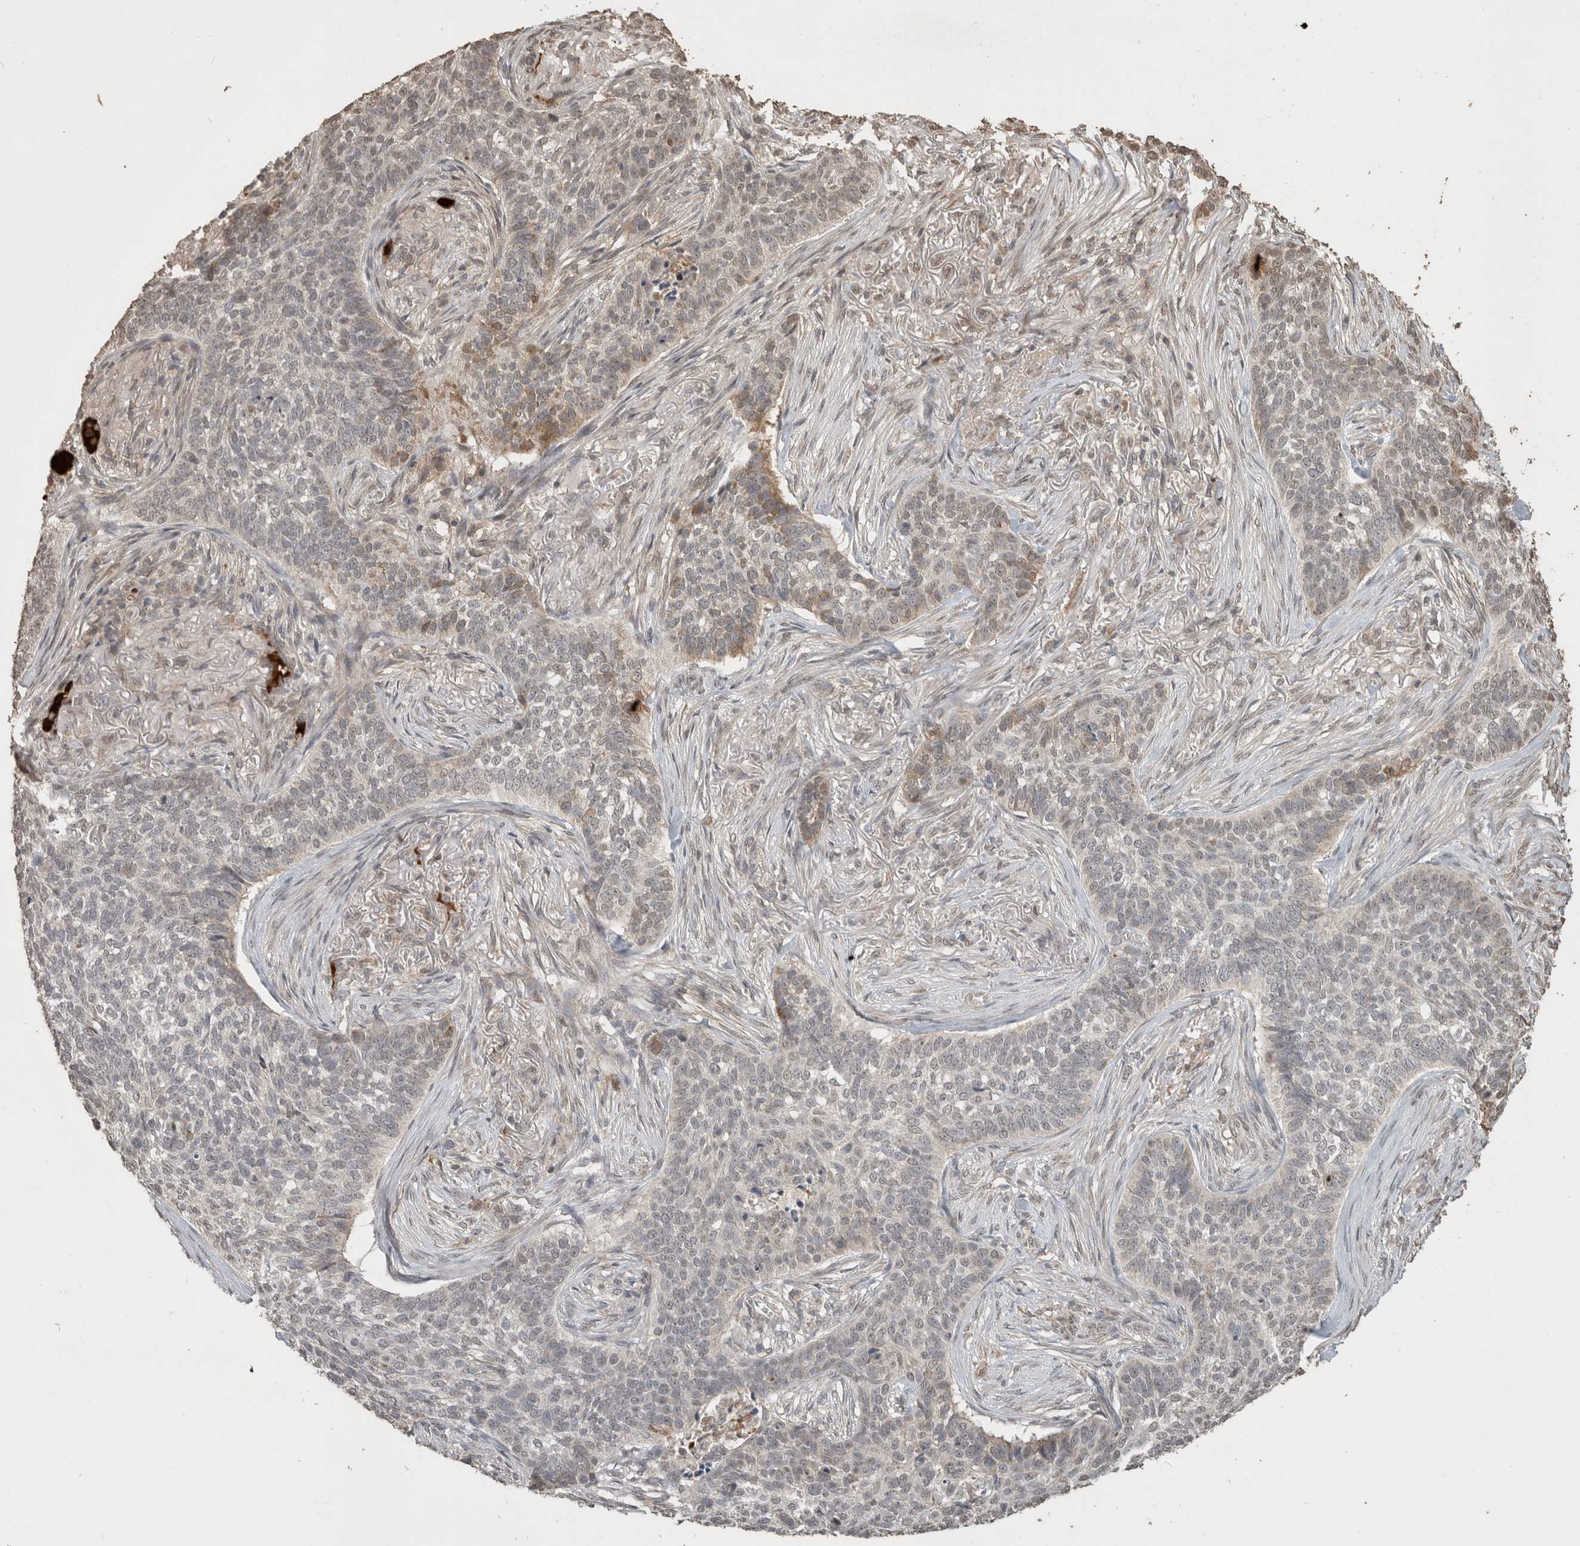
{"staining": {"intensity": "weak", "quantity": "<25%", "location": "cytoplasmic/membranous"}, "tissue": "skin cancer", "cell_type": "Tumor cells", "image_type": "cancer", "snomed": [{"axis": "morphology", "description": "Basal cell carcinoma"}, {"axis": "topography", "description": "Skin"}], "caption": "There is no significant positivity in tumor cells of skin basal cell carcinoma.", "gene": "FAM3A", "patient": {"sex": "male", "age": 85}}